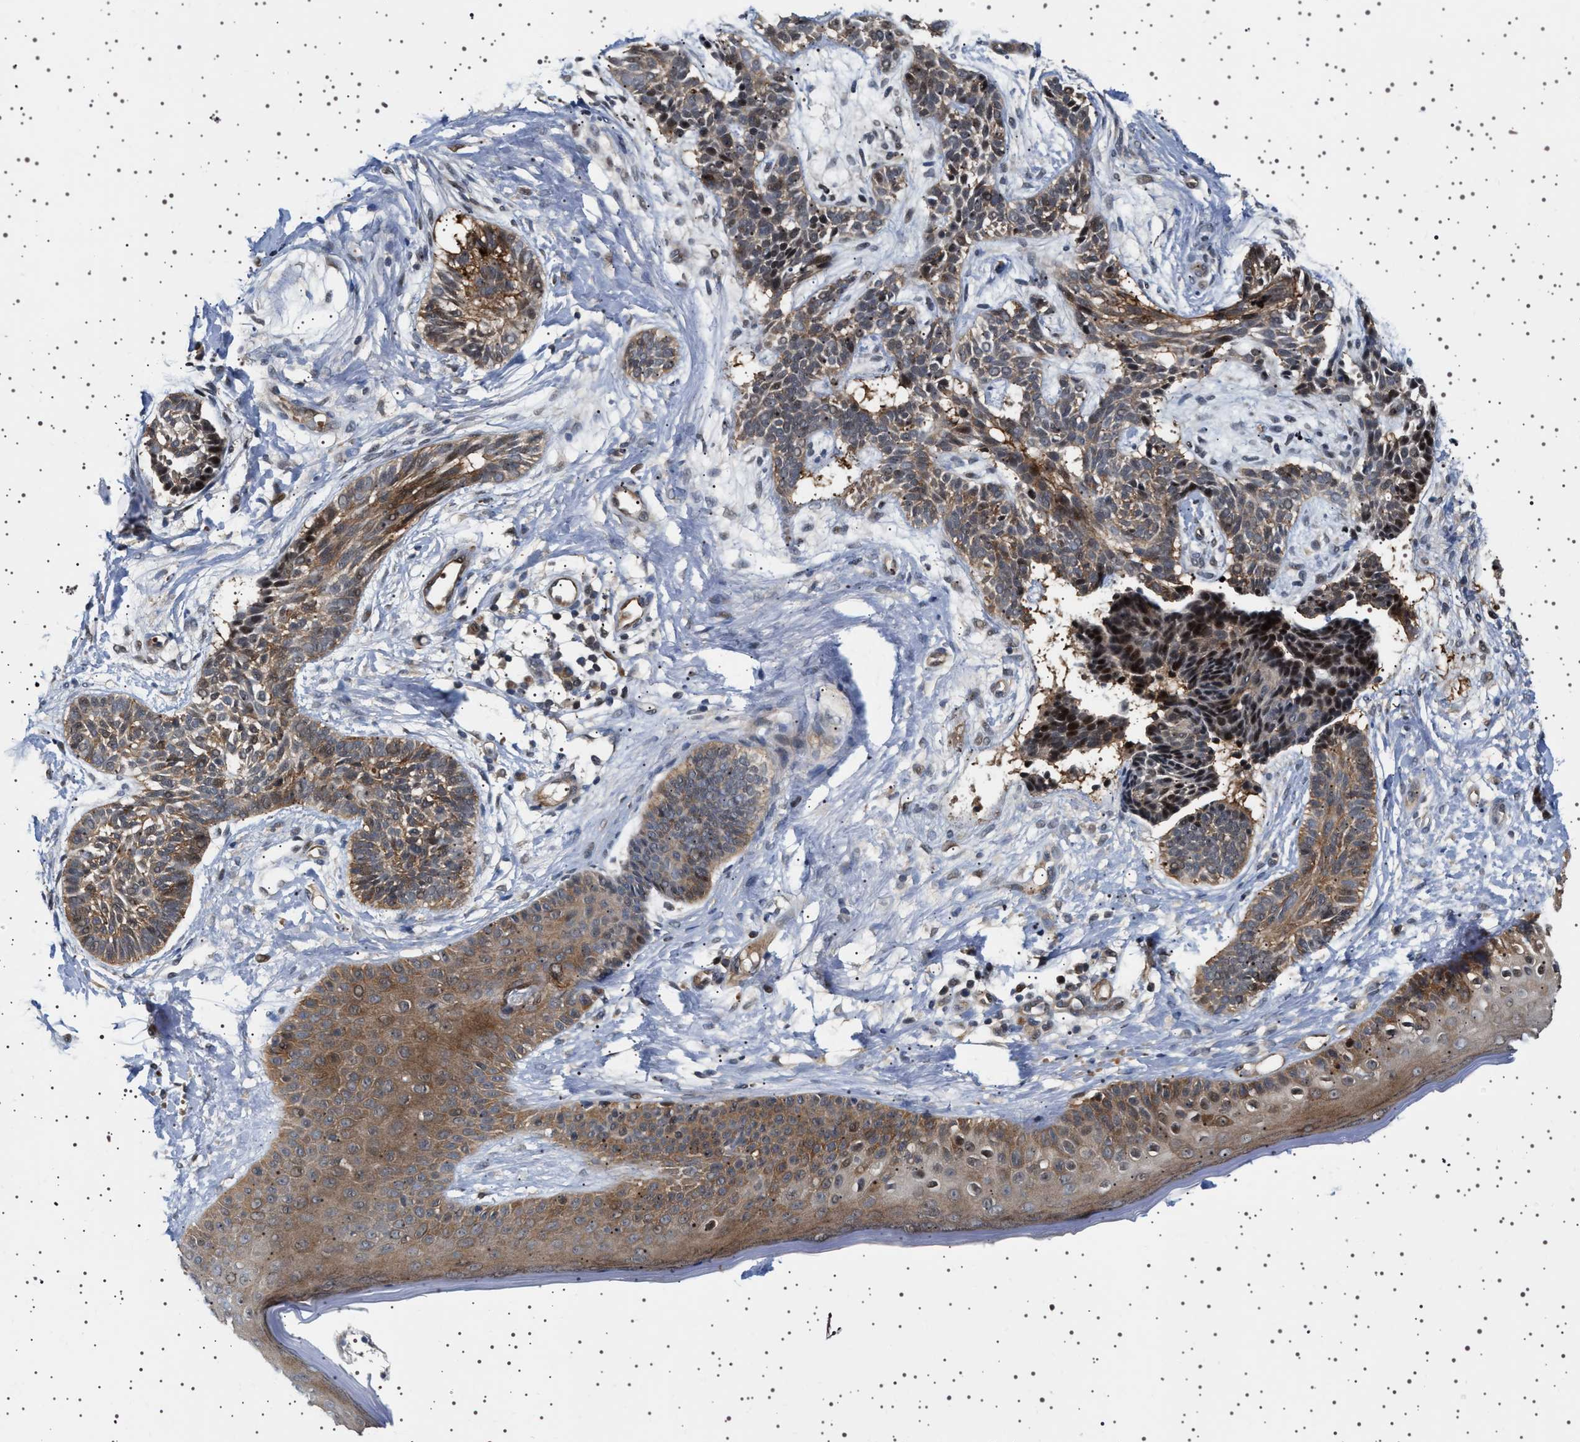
{"staining": {"intensity": "moderate", "quantity": ">75%", "location": "cytoplasmic/membranous"}, "tissue": "skin cancer", "cell_type": "Tumor cells", "image_type": "cancer", "snomed": [{"axis": "morphology", "description": "Normal tissue, NOS"}, {"axis": "morphology", "description": "Basal cell carcinoma"}, {"axis": "topography", "description": "Skin"}], "caption": "About >75% of tumor cells in basal cell carcinoma (skin) show moderate cytoplasmic/membranous protein expression as visualized by brown immunohistochemical staining.", "gene": "BAG3", "patient": {"sex": "male", "age": 63}}